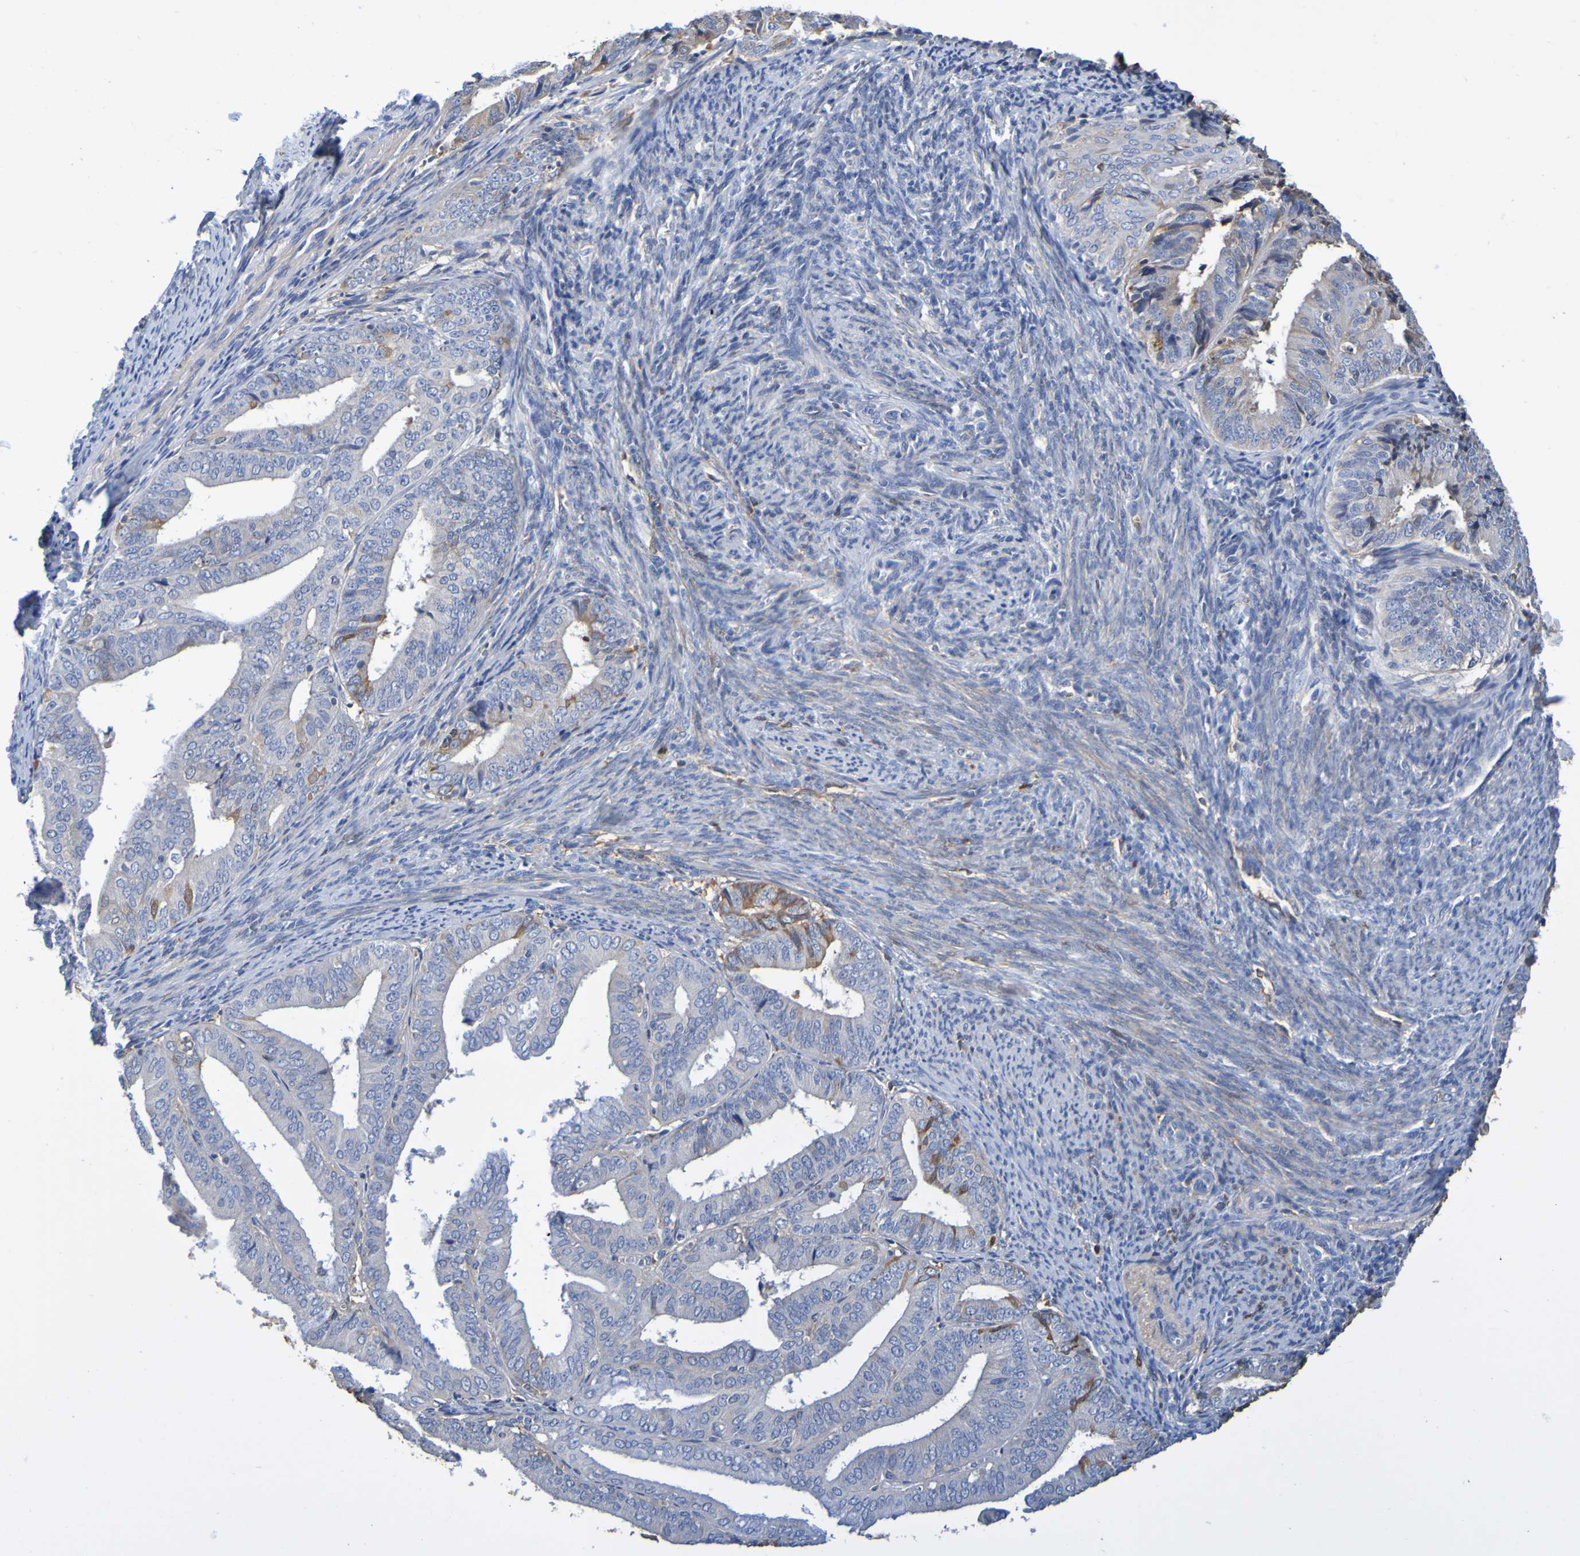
{"staining": {"intensity": "moderate", "quantity": "<25%", "location": "cytoplasmic/membranous"}, "tissue": "endometrial cancer", "cell_type": "Tumor cells", "image_type": "cancer", "snomed": [{"axis": "morphology", "description": "Adenocarcinoma, NOS"}, {"axis": "topography", "description": "Endometrium"}], "caption": "Brown immunohistochemical staining in endometrial cancer demonstrates moderate cytoplasmic/membranous expression in about <25% of tumor cells. The protein of interest is stained brown, and the nuclei are stained in blue (DAB IHC with brightfield microscopy, high magnification).", "gene": "GAB3", "patient": {"sex": "female", "age": 63}}